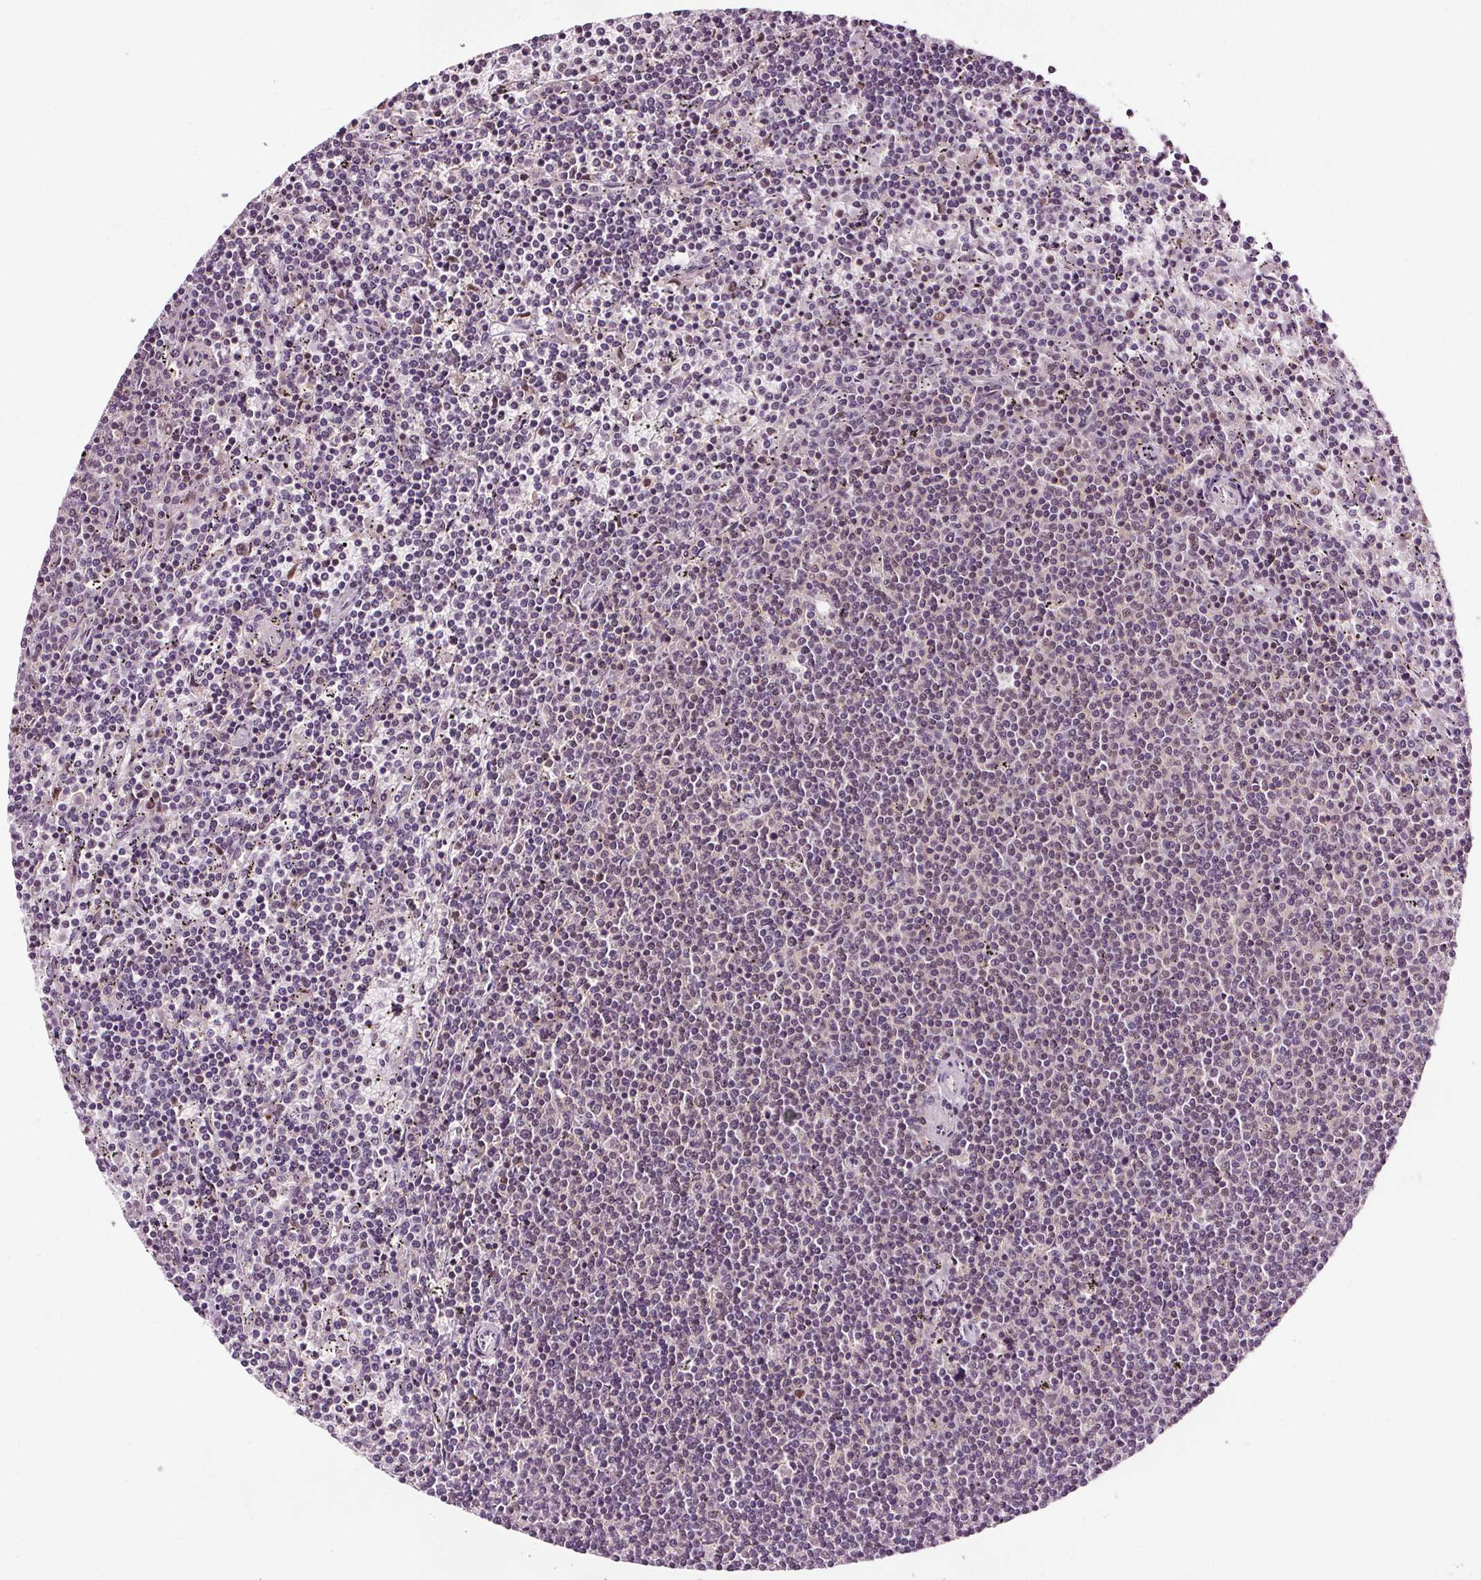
{"staining": {"intensity": "negative", "quantity": "none", "location": "none"}, "tissue": "lymphoma", "cell_type": "Tumor cells", "image_type": "cancer", "snomed": [{"axis": "morphology", "description": "Malignant lymphoma, non-Hodgkin's type, Low grade"}, {"axis": "topography", "description": "Spleen"}], "caption": "Tumor cells show no significant protein expression in malignant lymphoma, non-Hodgkin's type (low-grade).", "gene": "DDX11", "patient": {"sex": "female", "age": 50}}